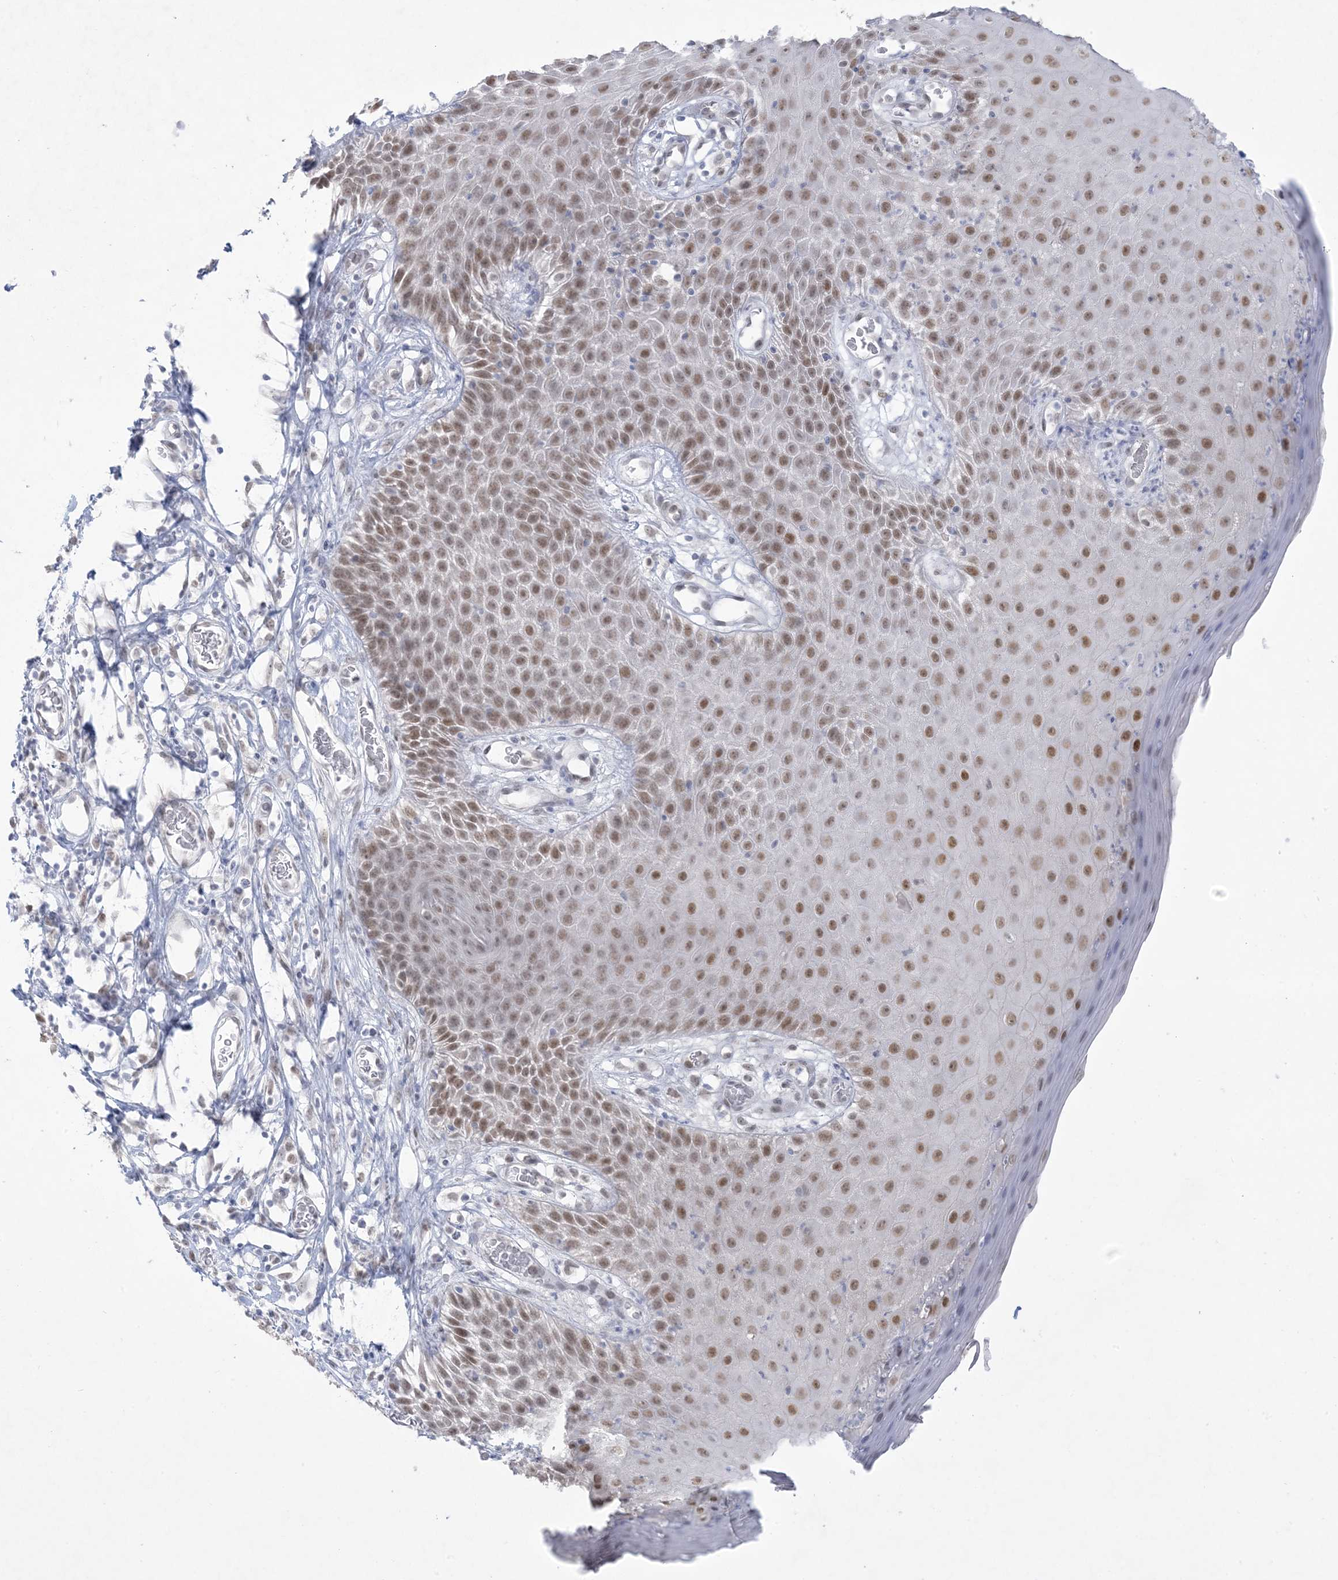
{"staining": {"intensity": "moderate", "quantity": ">75%", "location": "cytoplasmic/membranous,nuclear"}, "tissue": "skin", "cell_type": "Epidermal cells", "image_type": "normal", "snomed": [{"axis": "morphology", "description": "Normal tissue, NOS"}, {"axis": "topography", "description": "Vulva"}], "caption": "Immunohistochemical staining of benign human skin displays moderate cytoplasmic/membranous,nuclear protein positivity in about >75% of epidermal cells. (DAB IHC, brown staining for protein, blue staining for nuclei).", "gene": "HOMEZ", "patient": {"sex": "female", "age": 68}}